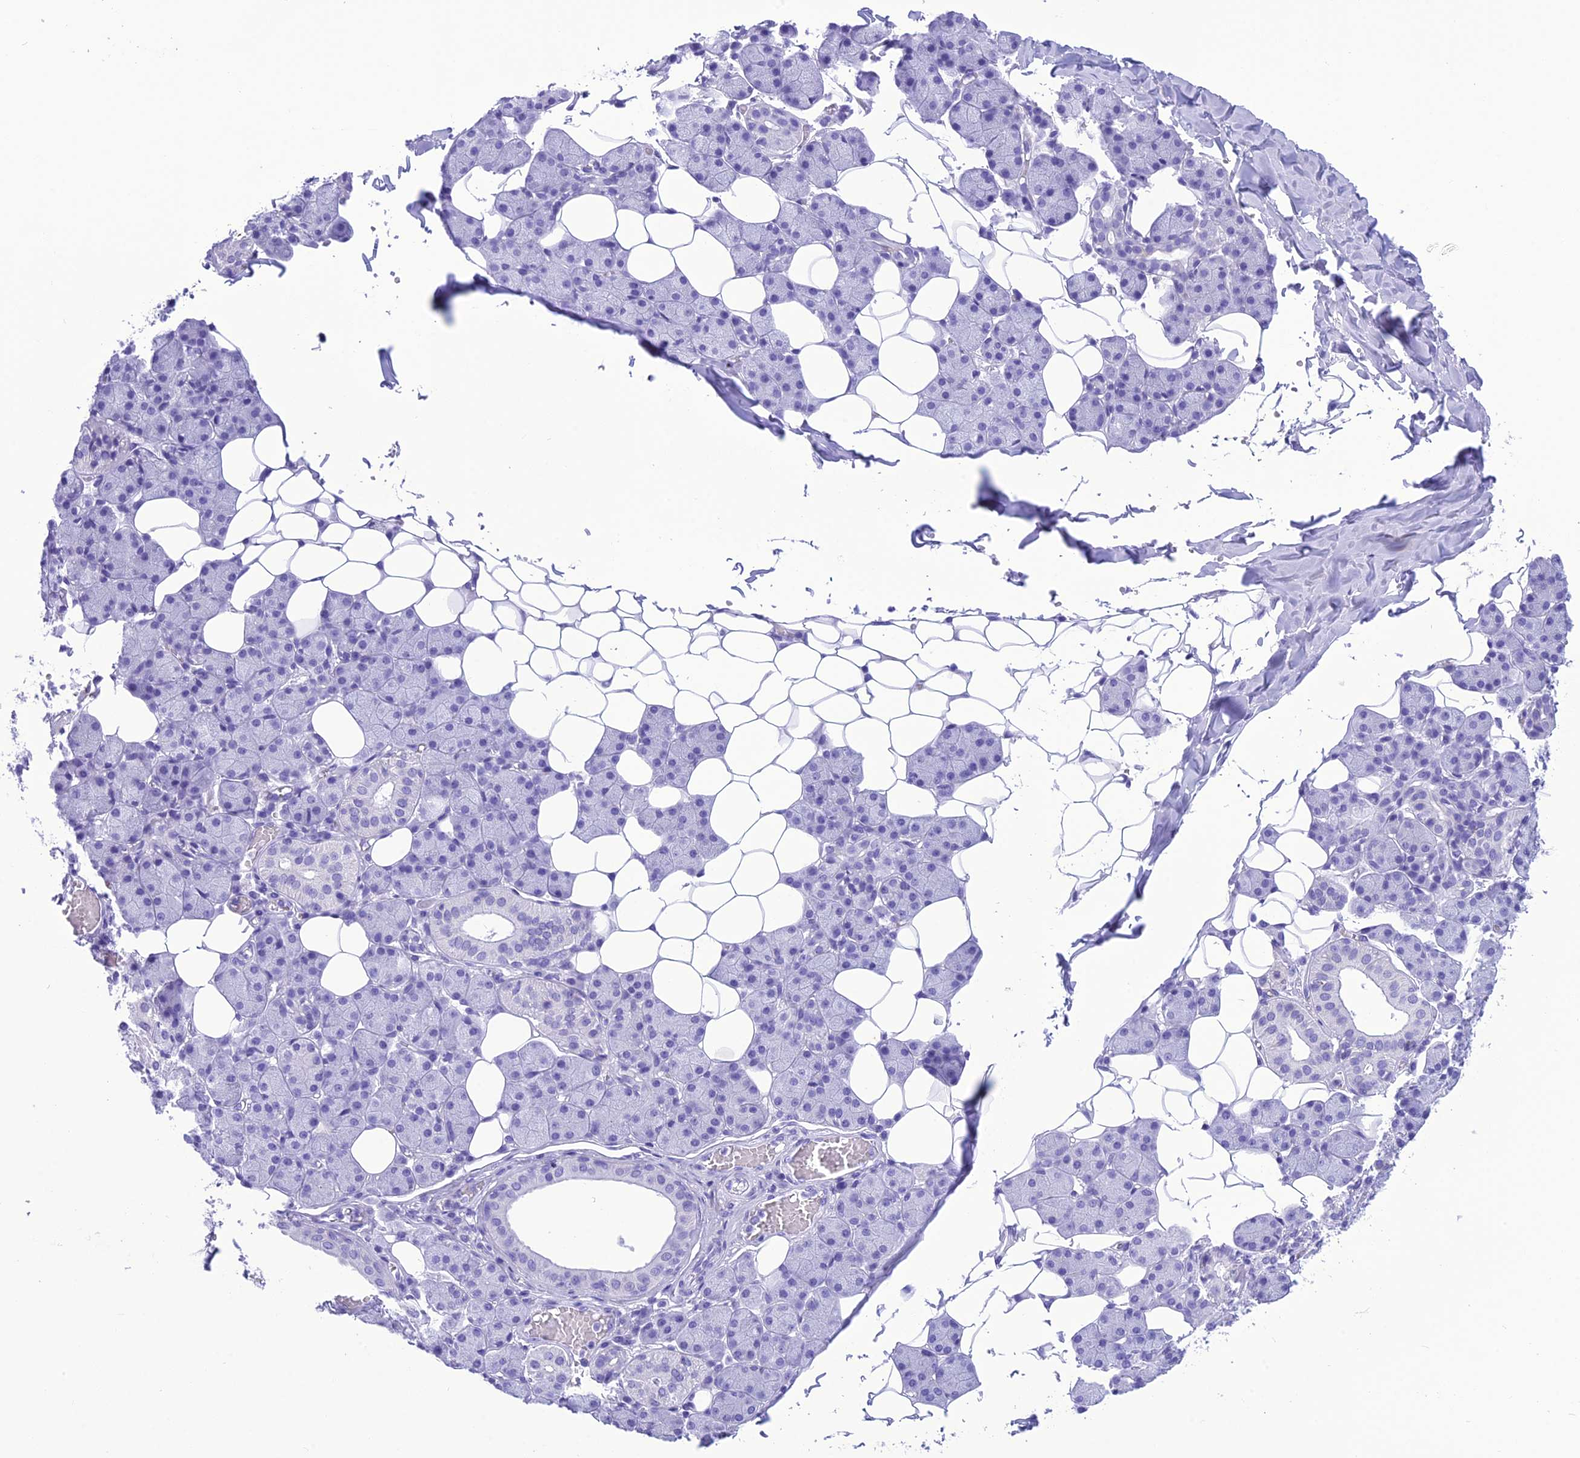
{"staining": {"intensity": "negative", "quantity": "none", "location": "none"}, "tissue": "salivary gland", "cell_type": "Glandular cells", "image_type": "normal", "snomed": [{"axis": "morphology", "description": "Normal tissue, NOS"}, {"axis": "topography", "description": "Salivary gland"}], "caption": "A high-resolution photomicrograph shows IHC staining of unremarkable salivary gland, which shows no significant staining in glandular cells. (DAB (3,3'-diaminobenzidine) immunohistochemistry, high magnification).", "gene": "TRAM1L1", "patient": {"sex": "female", "age": 33}}